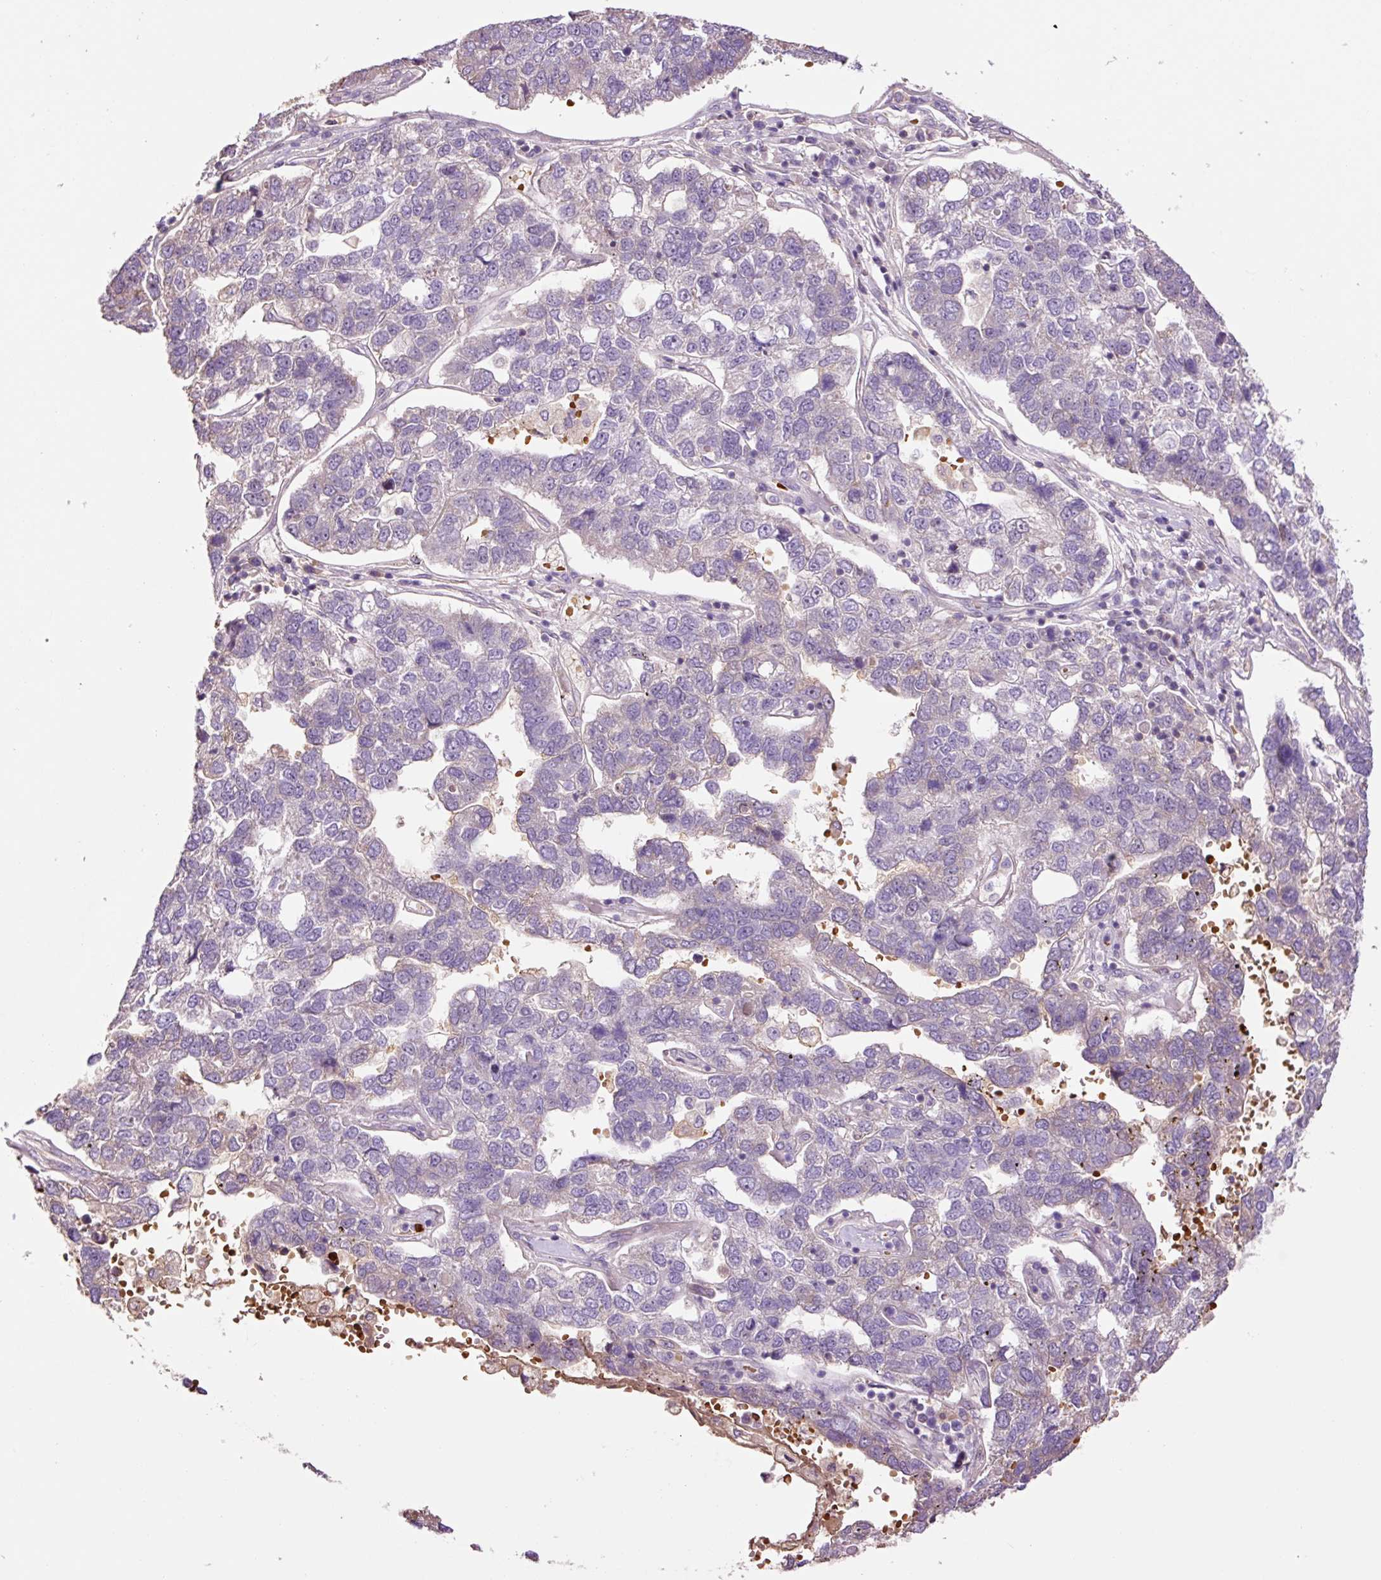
{"staining": {"intensity": "negative", "quantity": "none", "location": "none"}, "tissue": "pancreatic cancer", "cell_type": "Tumor cells", "image_type": "cancer", "snomed": [{"axis": "morphology", "description": "Adenocarcinoma, NOS"}, {"axis": "topography", "description": "Pancreas"}], "caption": "IHC micrograph of neoplastic tissue: human adenocarcinoma (pancreatic) stained with DAB (3,3'-diaminobenzidine) exhibits no significant protein expression in tumor cells. The staining was performed using DAB (3,3'-diaminobenzidine) to visualize the protein expression in brown, while the nuclei were stained in blue with hematoxylin (Magnification: 20x).", "gene": "TMEM235", "patient": {"sex": "female", "age": 61}}